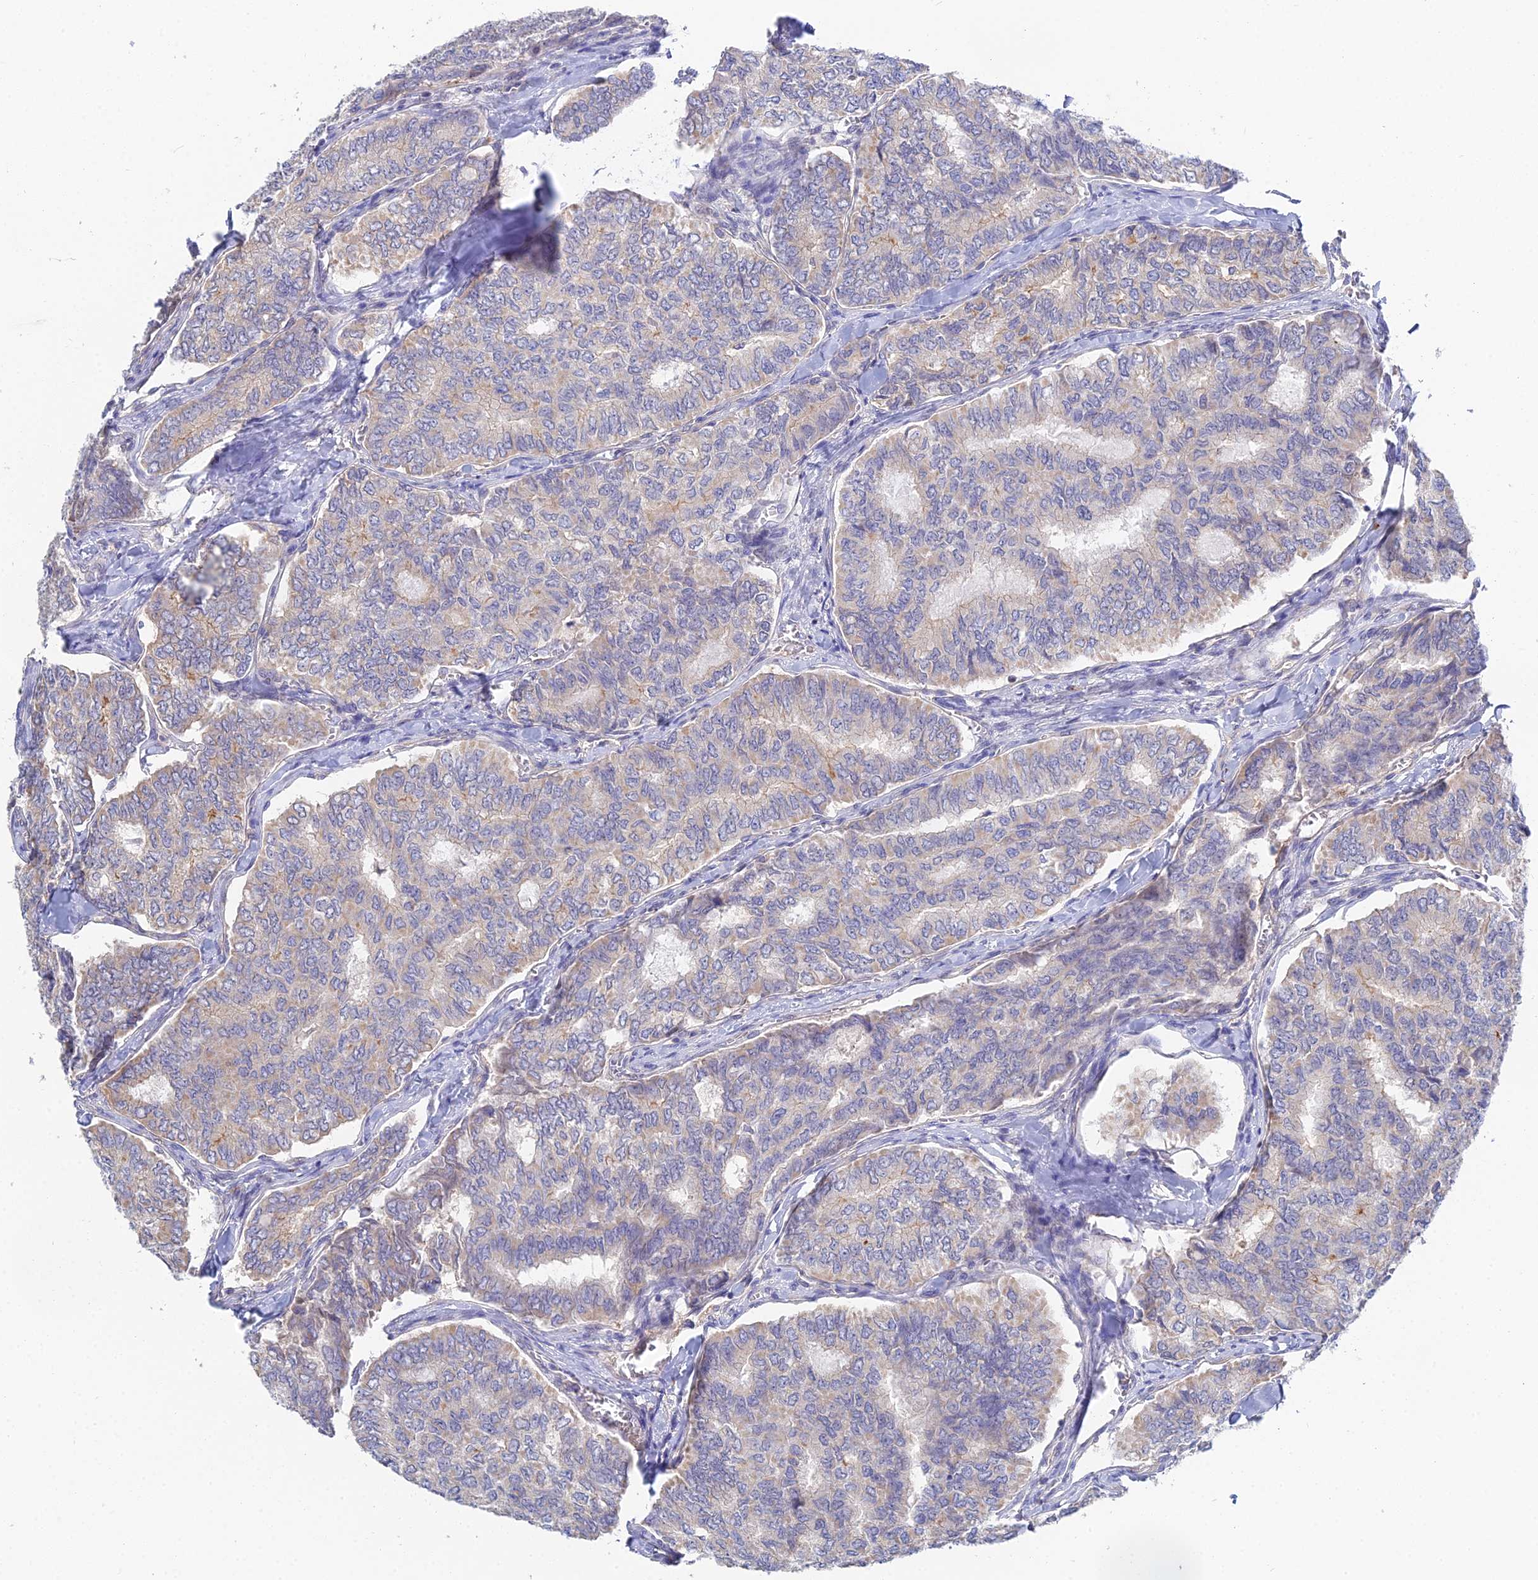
{"staining": {"intensity": "negative", "quantity": "none", "location": "none"}, "tissue": "thyroid cancer", "cell_type": "Tumor cells", "image_type": "cancer", "snomed": [{"axis": "morphology", "description": "Papillary adenocarcinoma, NOS"}, {"axis": "topography", "description": "Thyroid gland"}], "caption": "A photomicrograph of papillary adenocarcinoma (thyroid) stained for a protein reveals no brown staining in tumor cells.", "gene": "DNAH14", "patient": {"sex": "female", "age": 35}}